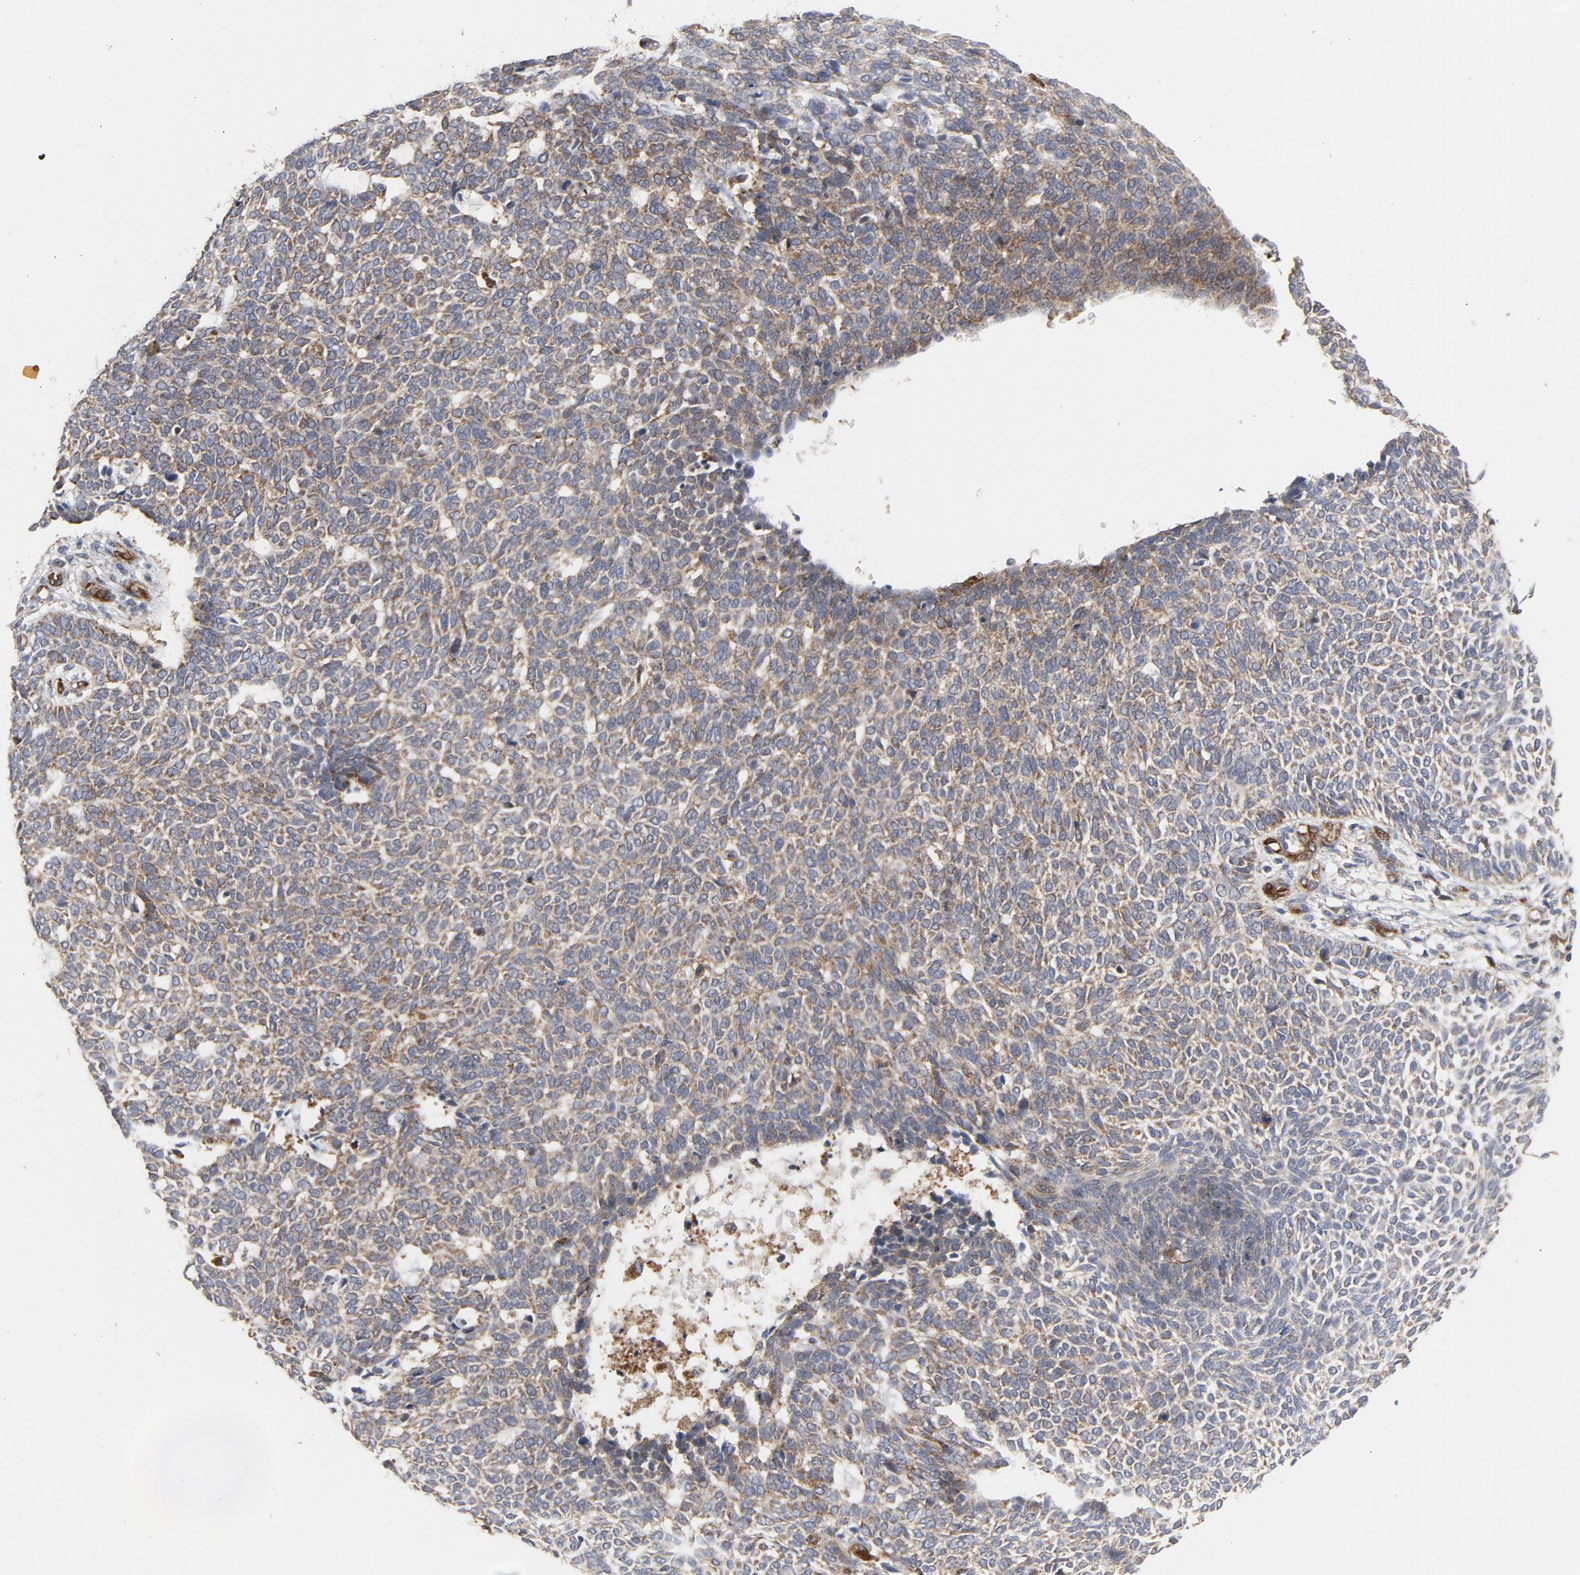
{"staining": {"intensity": "moderate", "quantity": ">75%", "location": "cytoplasmic/membranous"}, "tissue": "skin cancer", "cell_type": "Tumor cells", "image_type": "cancer", "snomed": [{"axis": "morphology", "description": "Normal tissue, NOS"}, {"axis": "morphology", "description": "Basal cell carcinoma"}, {"axis": "topography", "description": "Skin"}], "caption": "IHC micrograph of skin basal cell carcinoma stained for a protein (brown), which shows medium levels of moderate cytoplasmic/membranous positivity in approximately >75% of tumor cells.", "gene": "RAPGEF4", "patient": {"sex": "male", "age": 87}}